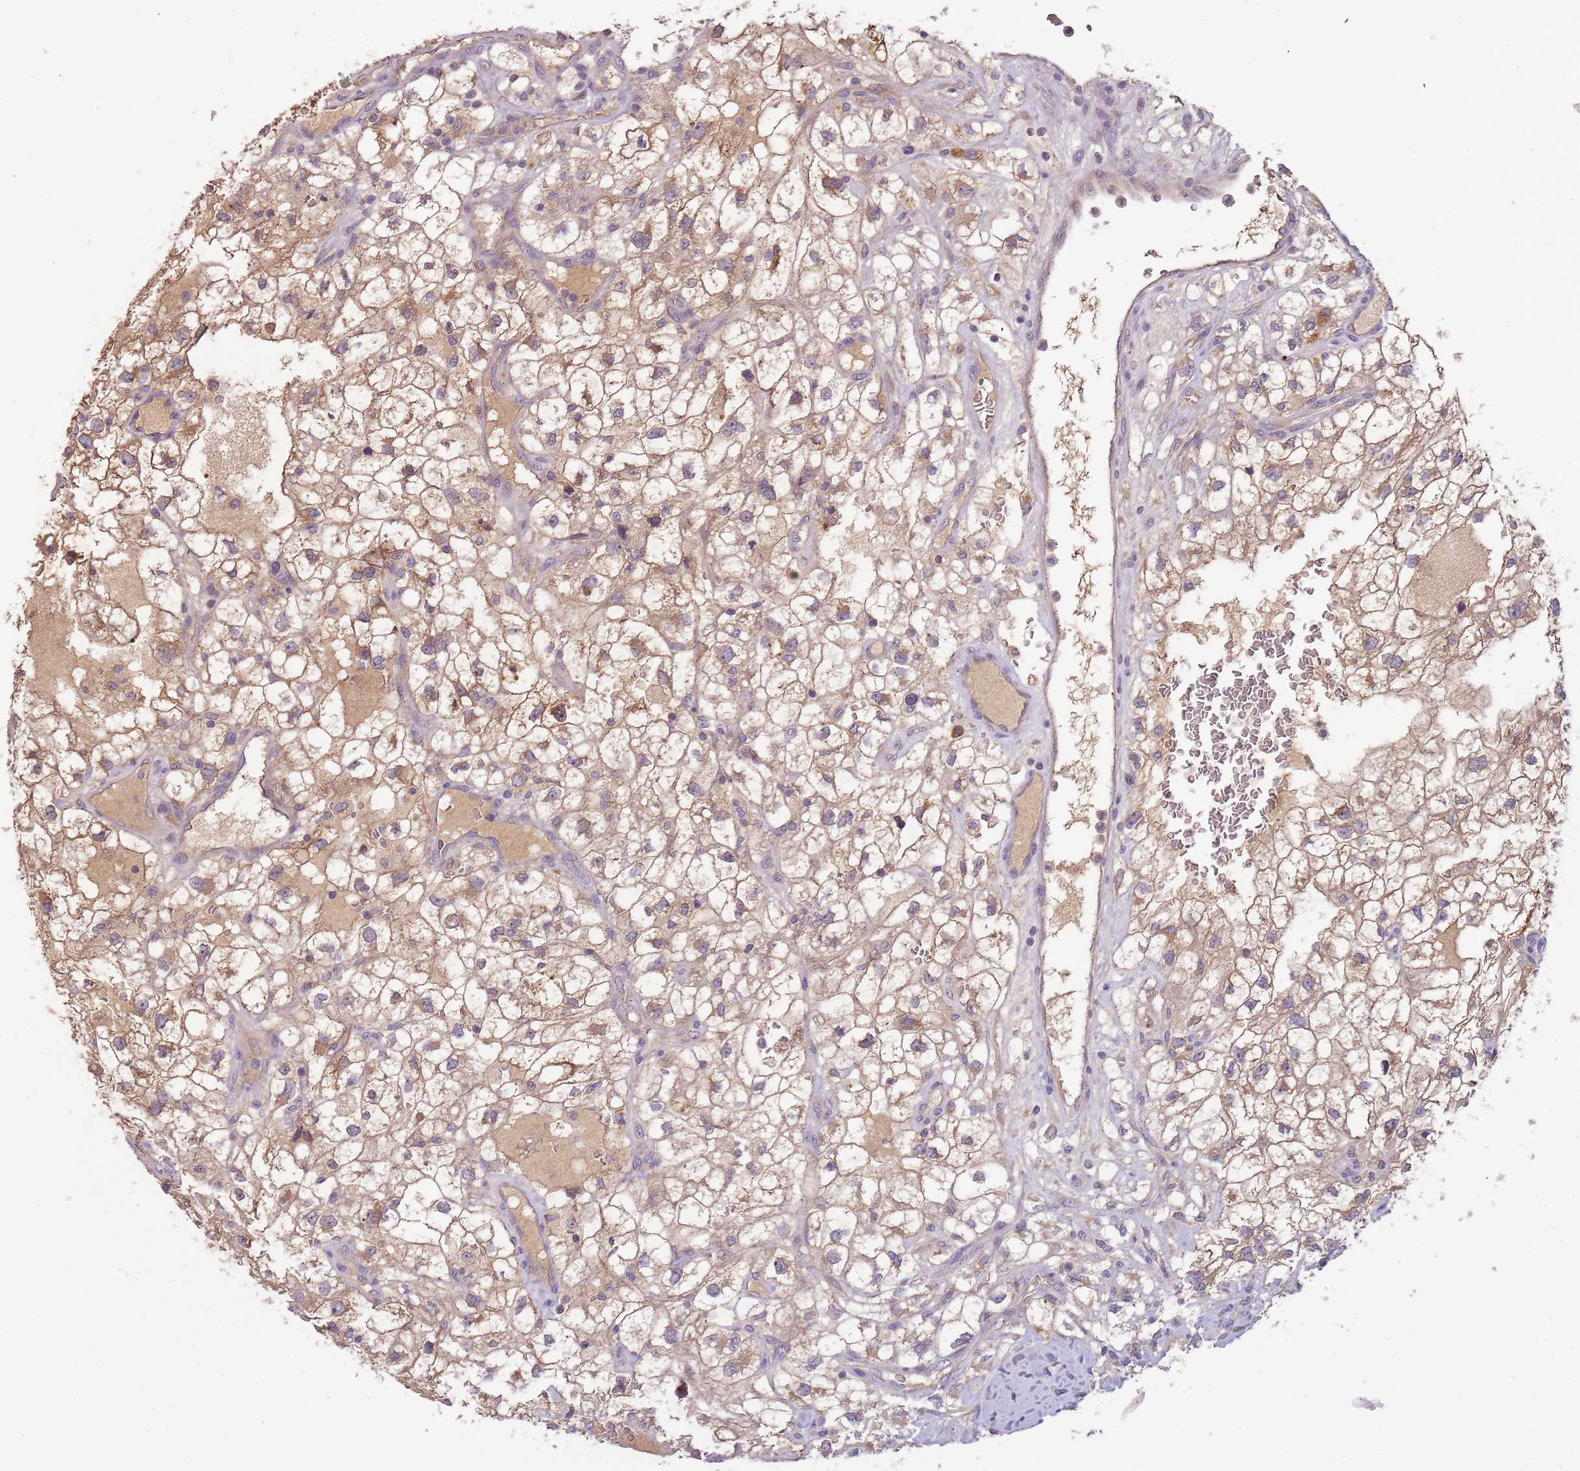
{"staining": {"intensity": "moderate", "quantity": ">75%", "location": "cytoplasmic/membranous"}, "tissue": "renal cancer", "cell_type": "Tumor cells", "image_type": "cancer", "snomed": [{"axis": "morphology", "description": "Adenocarcinoma, NOS"}, {"axis": "topography", "description": "Kidney"}], "caption": "An immunohistochemistry histopathology image of tumor tissue is shown. Protein staining in brown shows moderate cytoplasmic/membranous positivity in adenocarcinoma (renal) within tumor cells.", "gene": "FECH", "patient": {"sex": "male", "age": 59}}